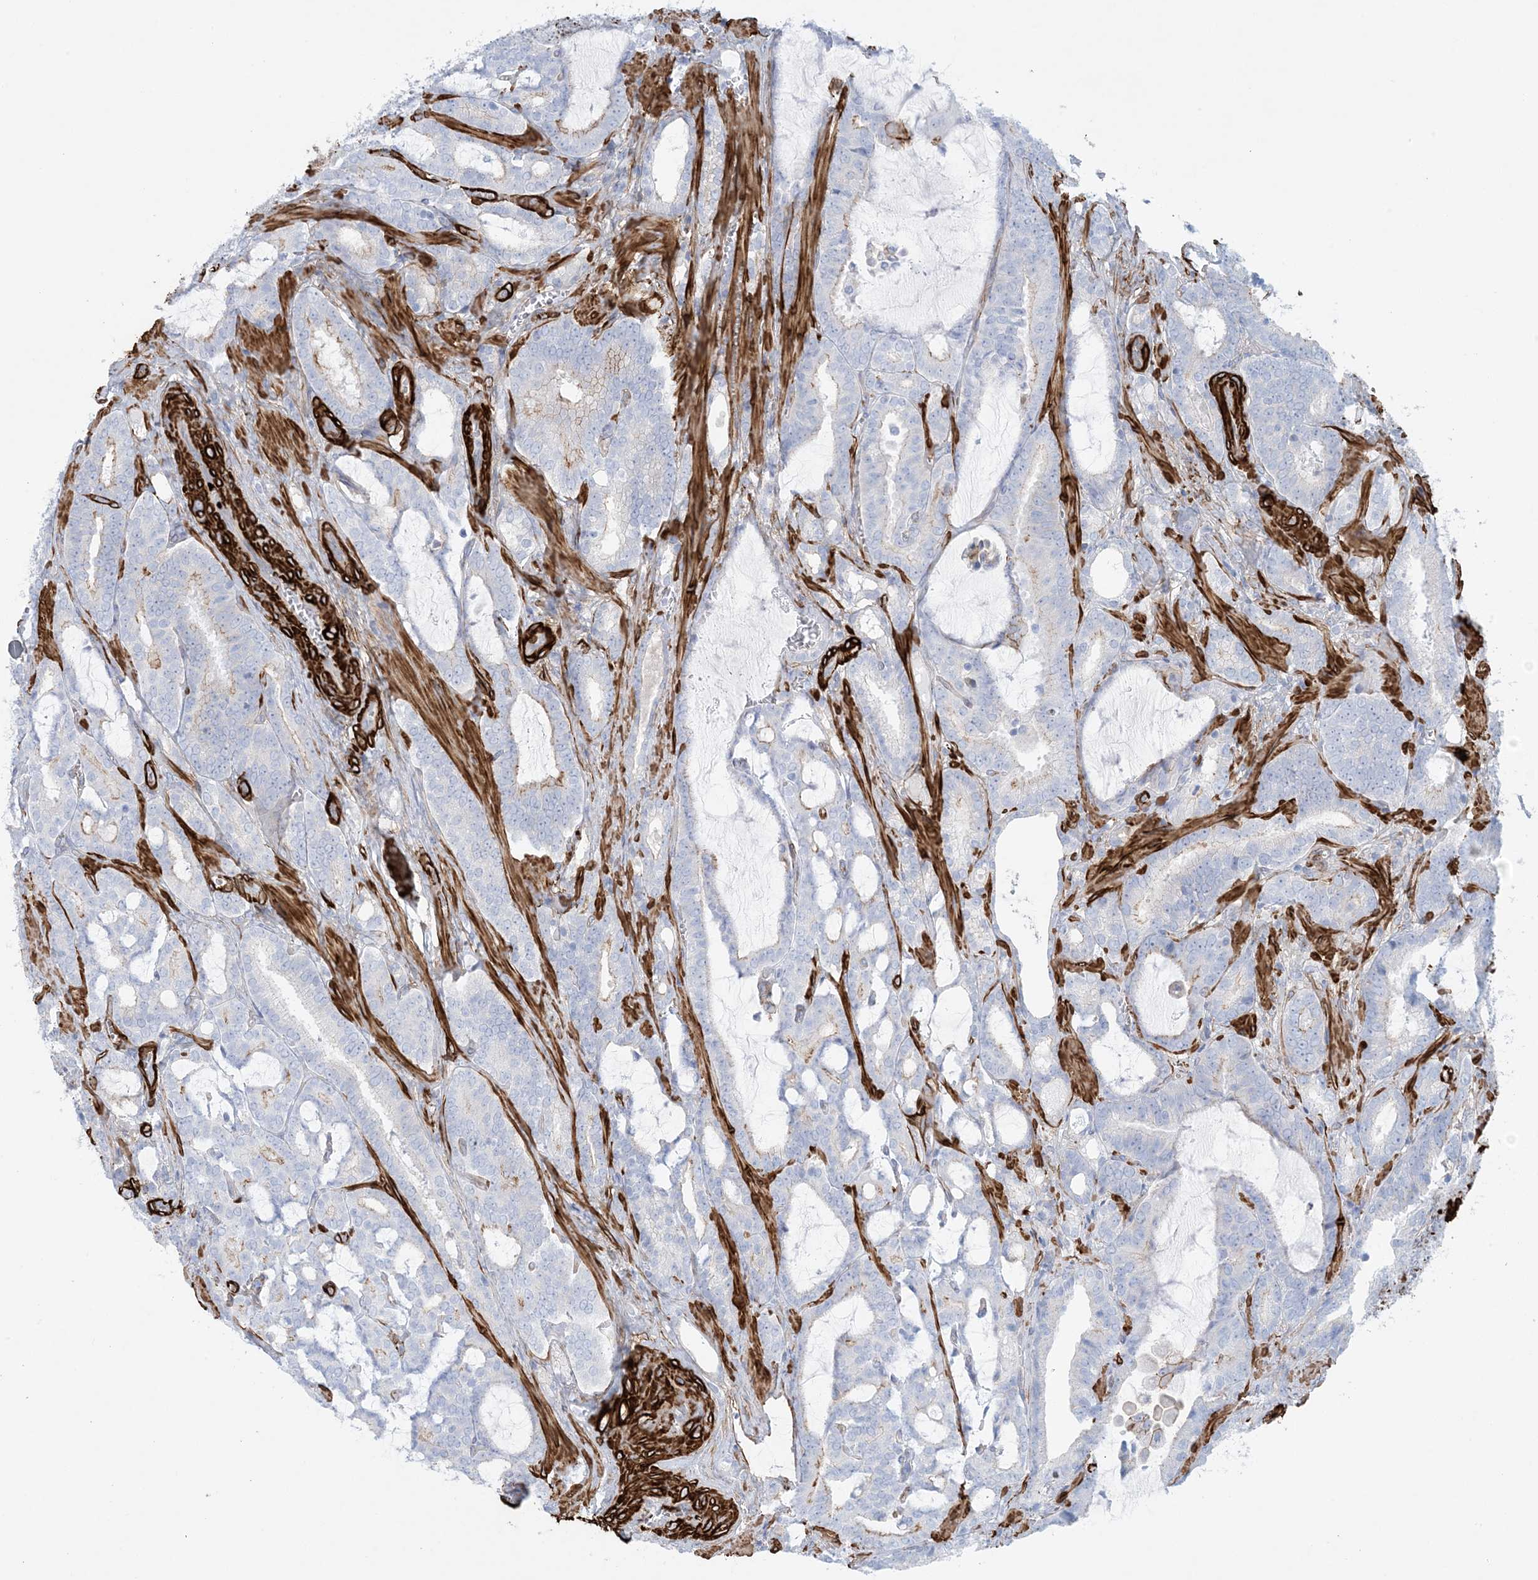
{"staining": {"intensity": "negative", "quantity": "none", "location": "none"}, "tissue": "prostate cancer", "cell_type": "Tumor cells", "image_type": "cancer", "snomed": [{"axis": "morphology", "description": "Adenocarcinoma, High grade"}, {"axis": "topography", "description": "Prostate and seminal vesicle, NOS"}], "caption": "Immunohistochemical staining of prostate cancer (high-grade adenocarcinoma) demonstrates no significant positivity in tumor cells.", "gene": "SHANK1", "patient": {"sex": "male", "age": 67}}